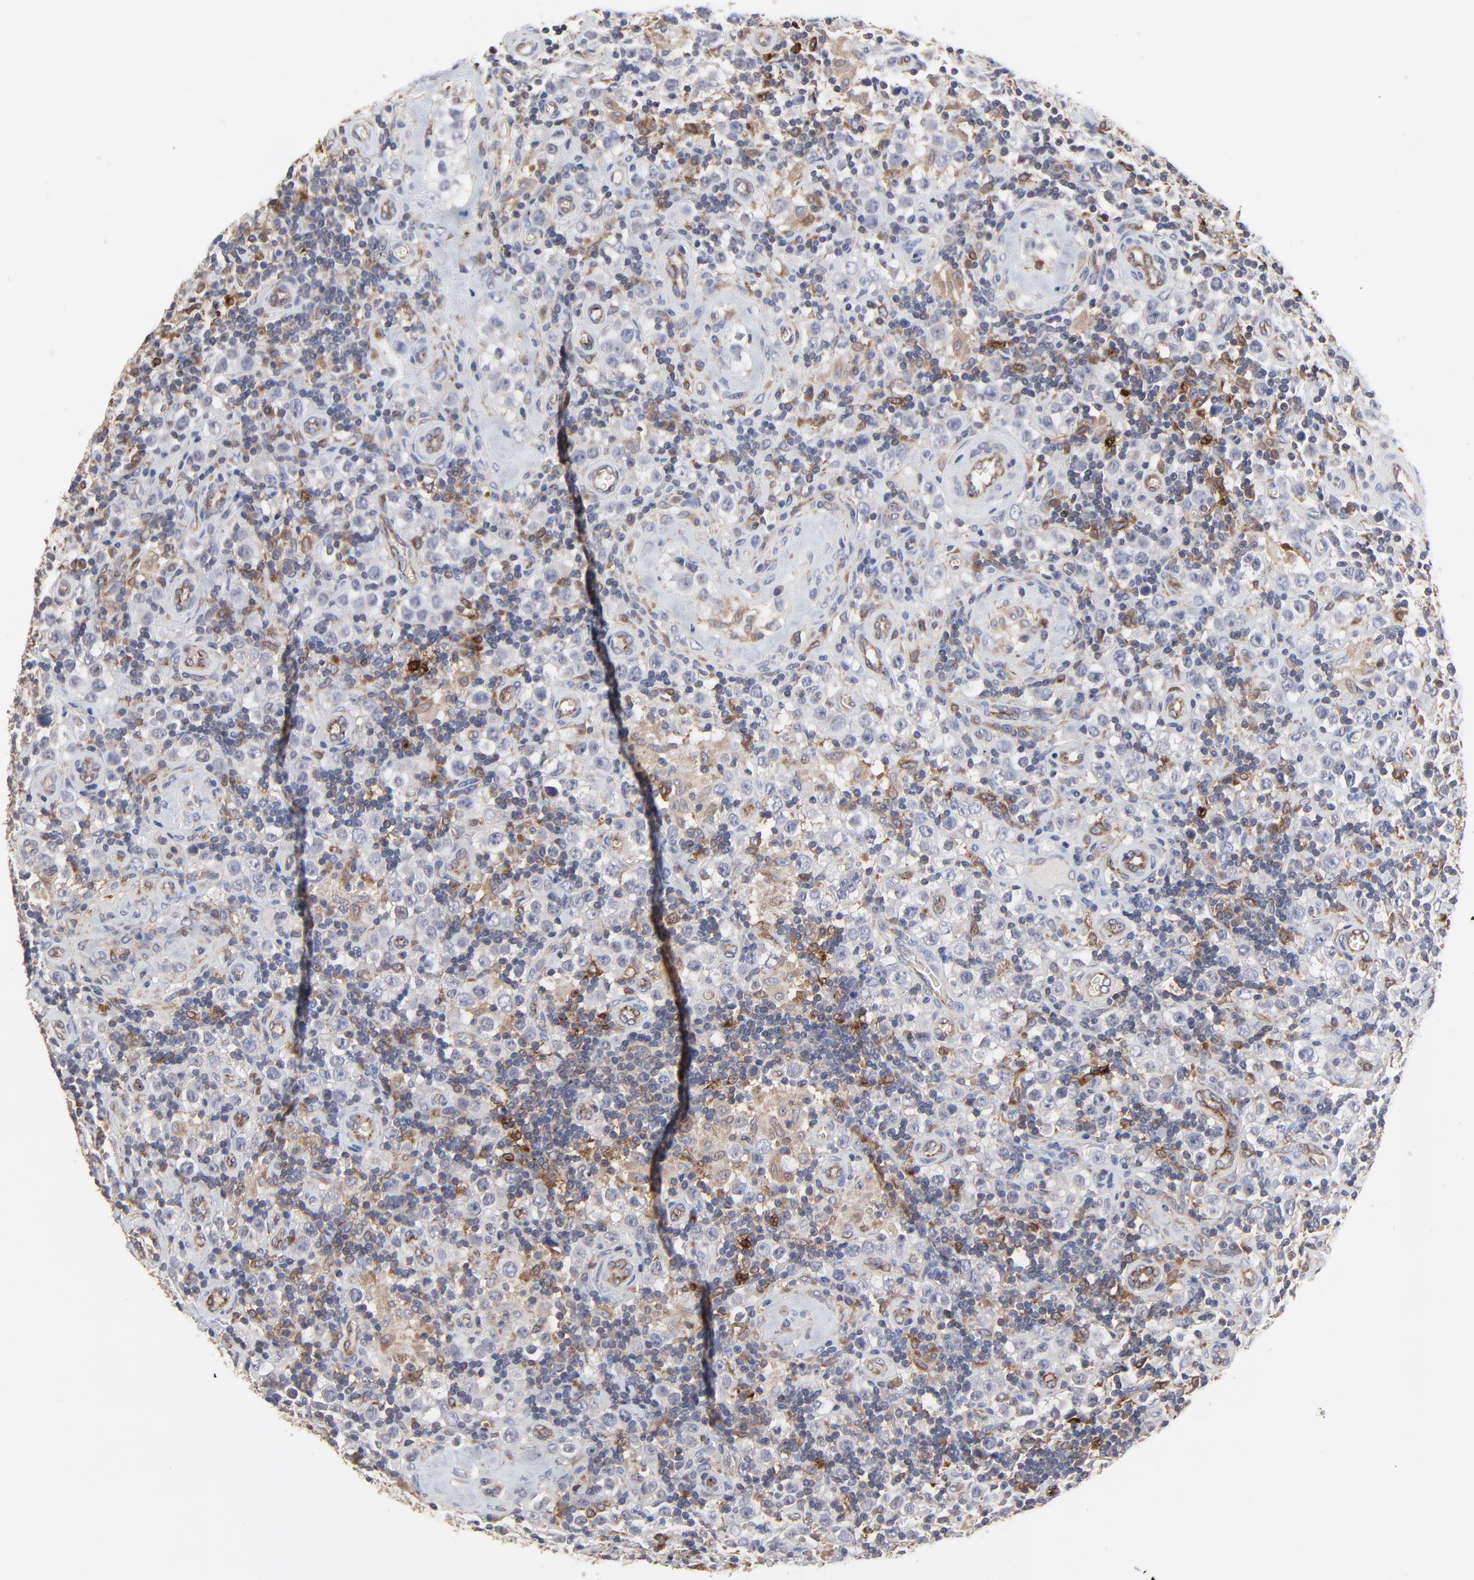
{"staining": {"intensity": "moderate", "quantity": "<25%", "location": "cytoplasmic/membranous"}, "tissue": "testis cancer", "cell_type": "Tumor cells", "image_type": "cancer", "snomed": [{"axis": "morphology", "description": "Seminoma, NOS"}, {"axis": "topography", "description": "Testis"}], "caption": "Testis cancer stained for a protein demonstrates moderate cytoplasmic/membranous positivity in tumor cells.", "gene": "RAB9A", "patient": {"sex": "male", "age": 32}}